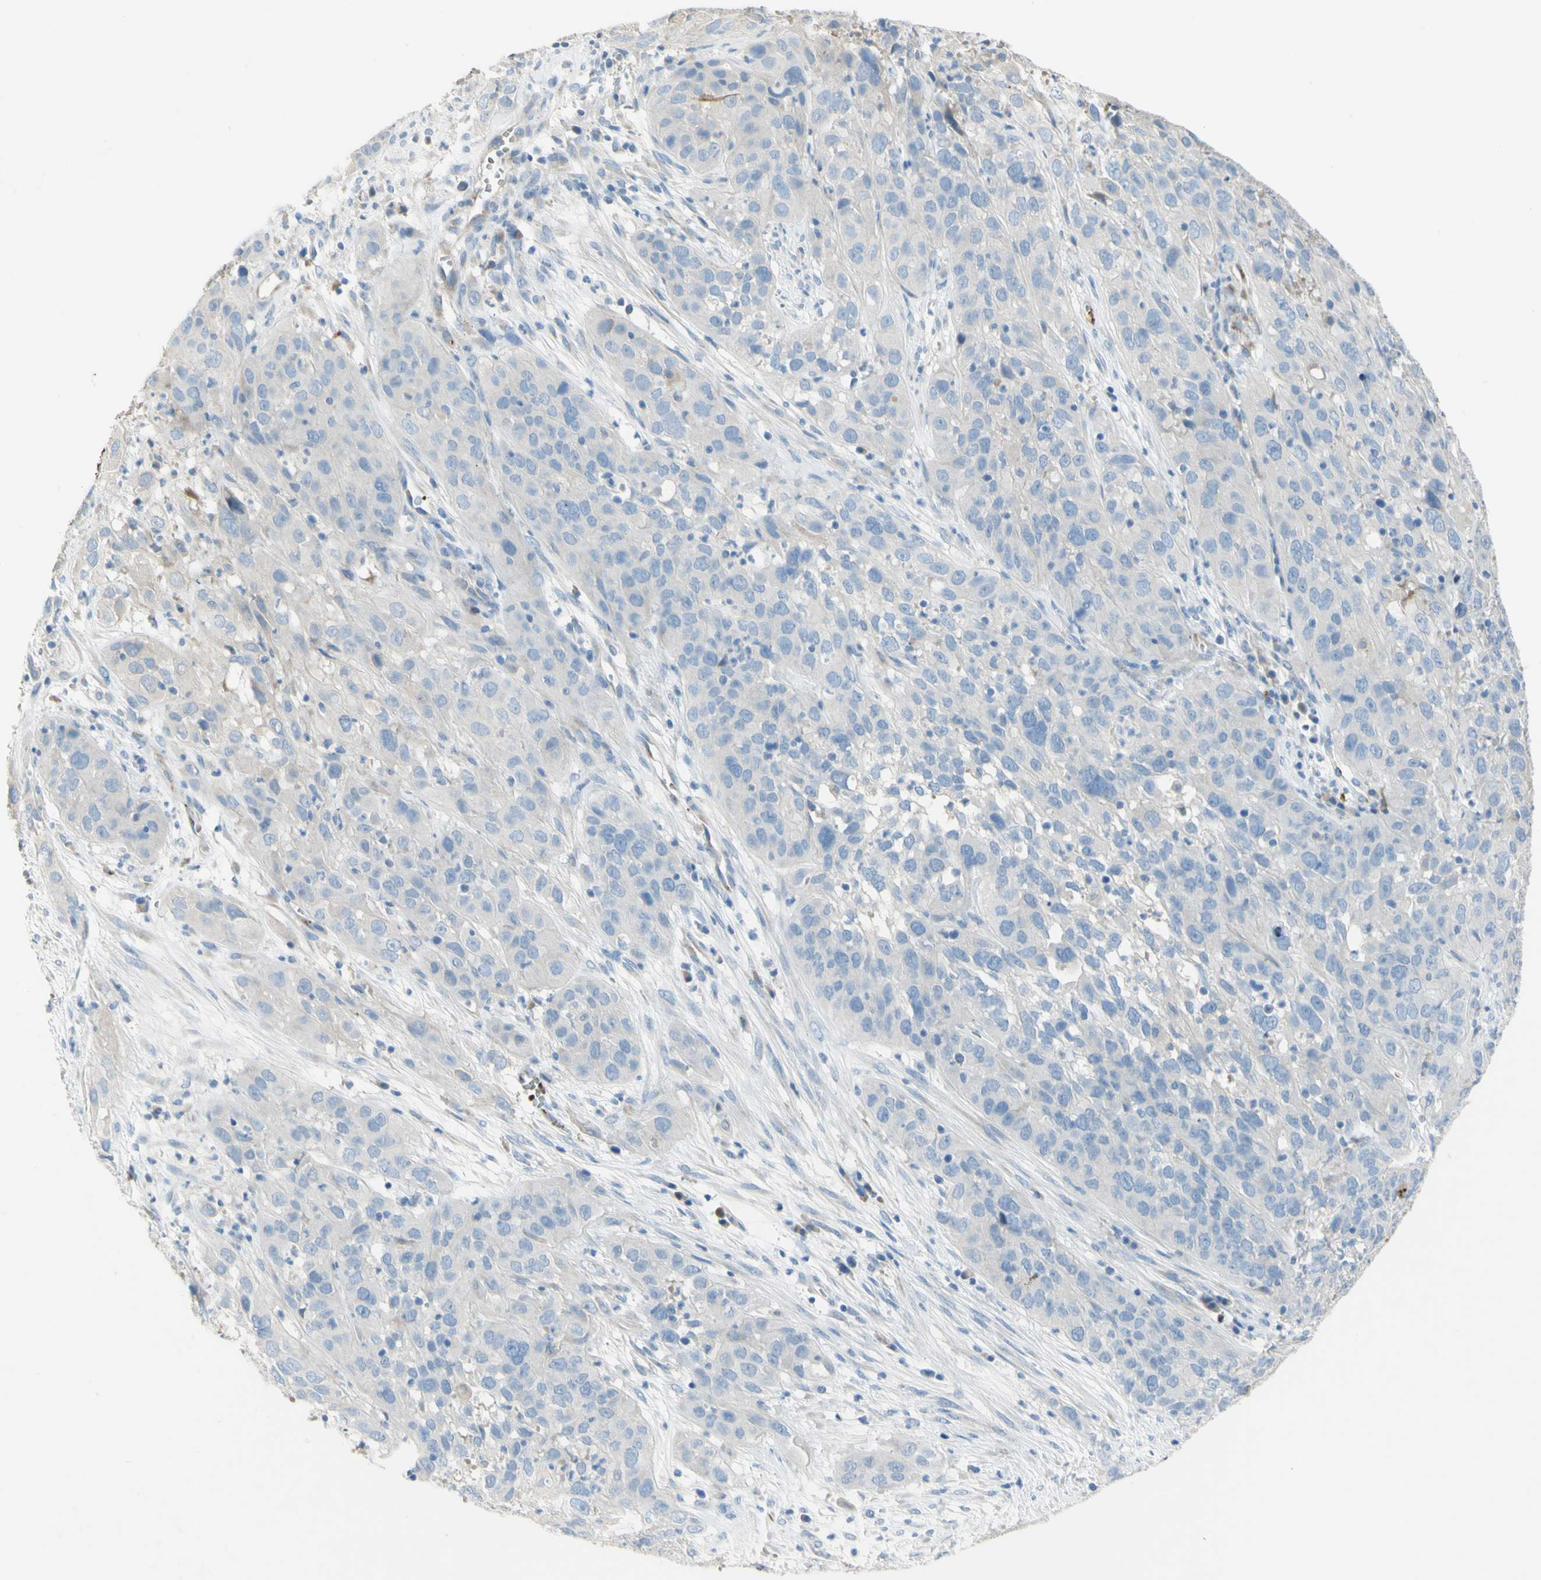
{"staining": {"intensity": "negative", "quantity": "none", "location": "none"}, "tissue": "cervical cancer", "cell_type": "Tumor cells", "image_type": "cancer", "snomed": [{"axis": "morphology", "description": "Squamous cell carcinoma, NOS"}, {"axis": "topography", "description": "Cervix"}], "caption": "This photomicrograph is of cervical squamous cell carcinoma stained with immunohistochemistry to label a protein in brown with the nuclei are counter-stained blue. There is no expression in tumor cells. (Stains: DAB immunohistochemistry (IHC) with hematoxylin counter stain, Microscopy: brightfield microscopy at high magnification).", "gene": "GAN", "patient": {"sex": "female", "age": 32}}